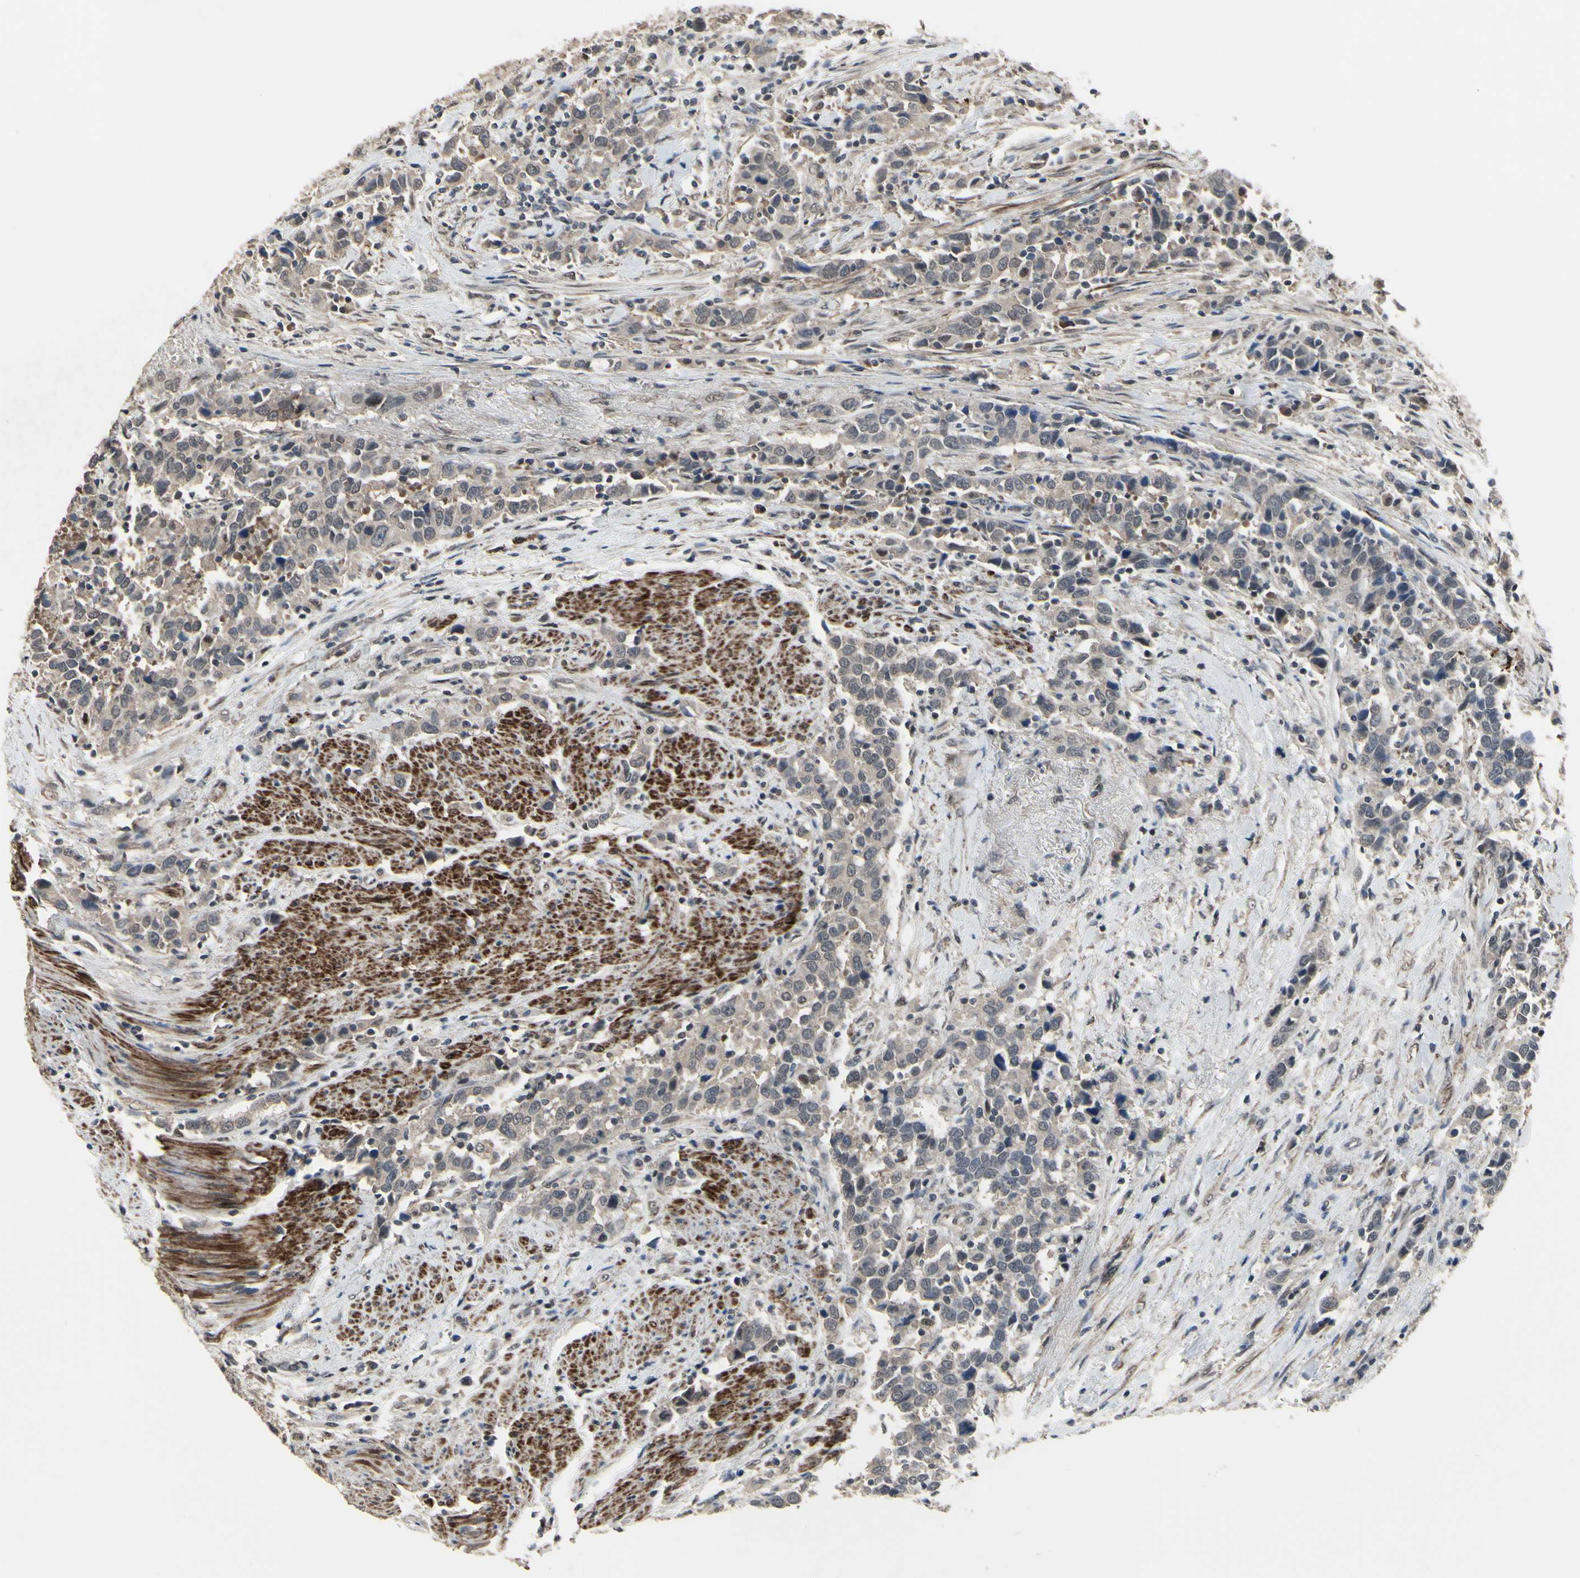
{"staining": {"intensity": "negative", "quantity": "none", "location": "none"}, "tissue": "urothelial cancer", "cell_type": "Tumor cells", "image_type": "cancer", "snomed": [{"axis": "morphology", "description": "Urothelial carcinoma, High grade"}, {"axis": "topography", "description": "Urinary bladder"}], "caption": "Urothelial cancer was stained to show a protein in brown. There is no significant positivity in tumor cells. (DAB (3,3'-diaminobenzidine) IHC with hematoxylin counter stain).", "gene": "ZNF174", "patient": {"sex": "male", "age": 61}}